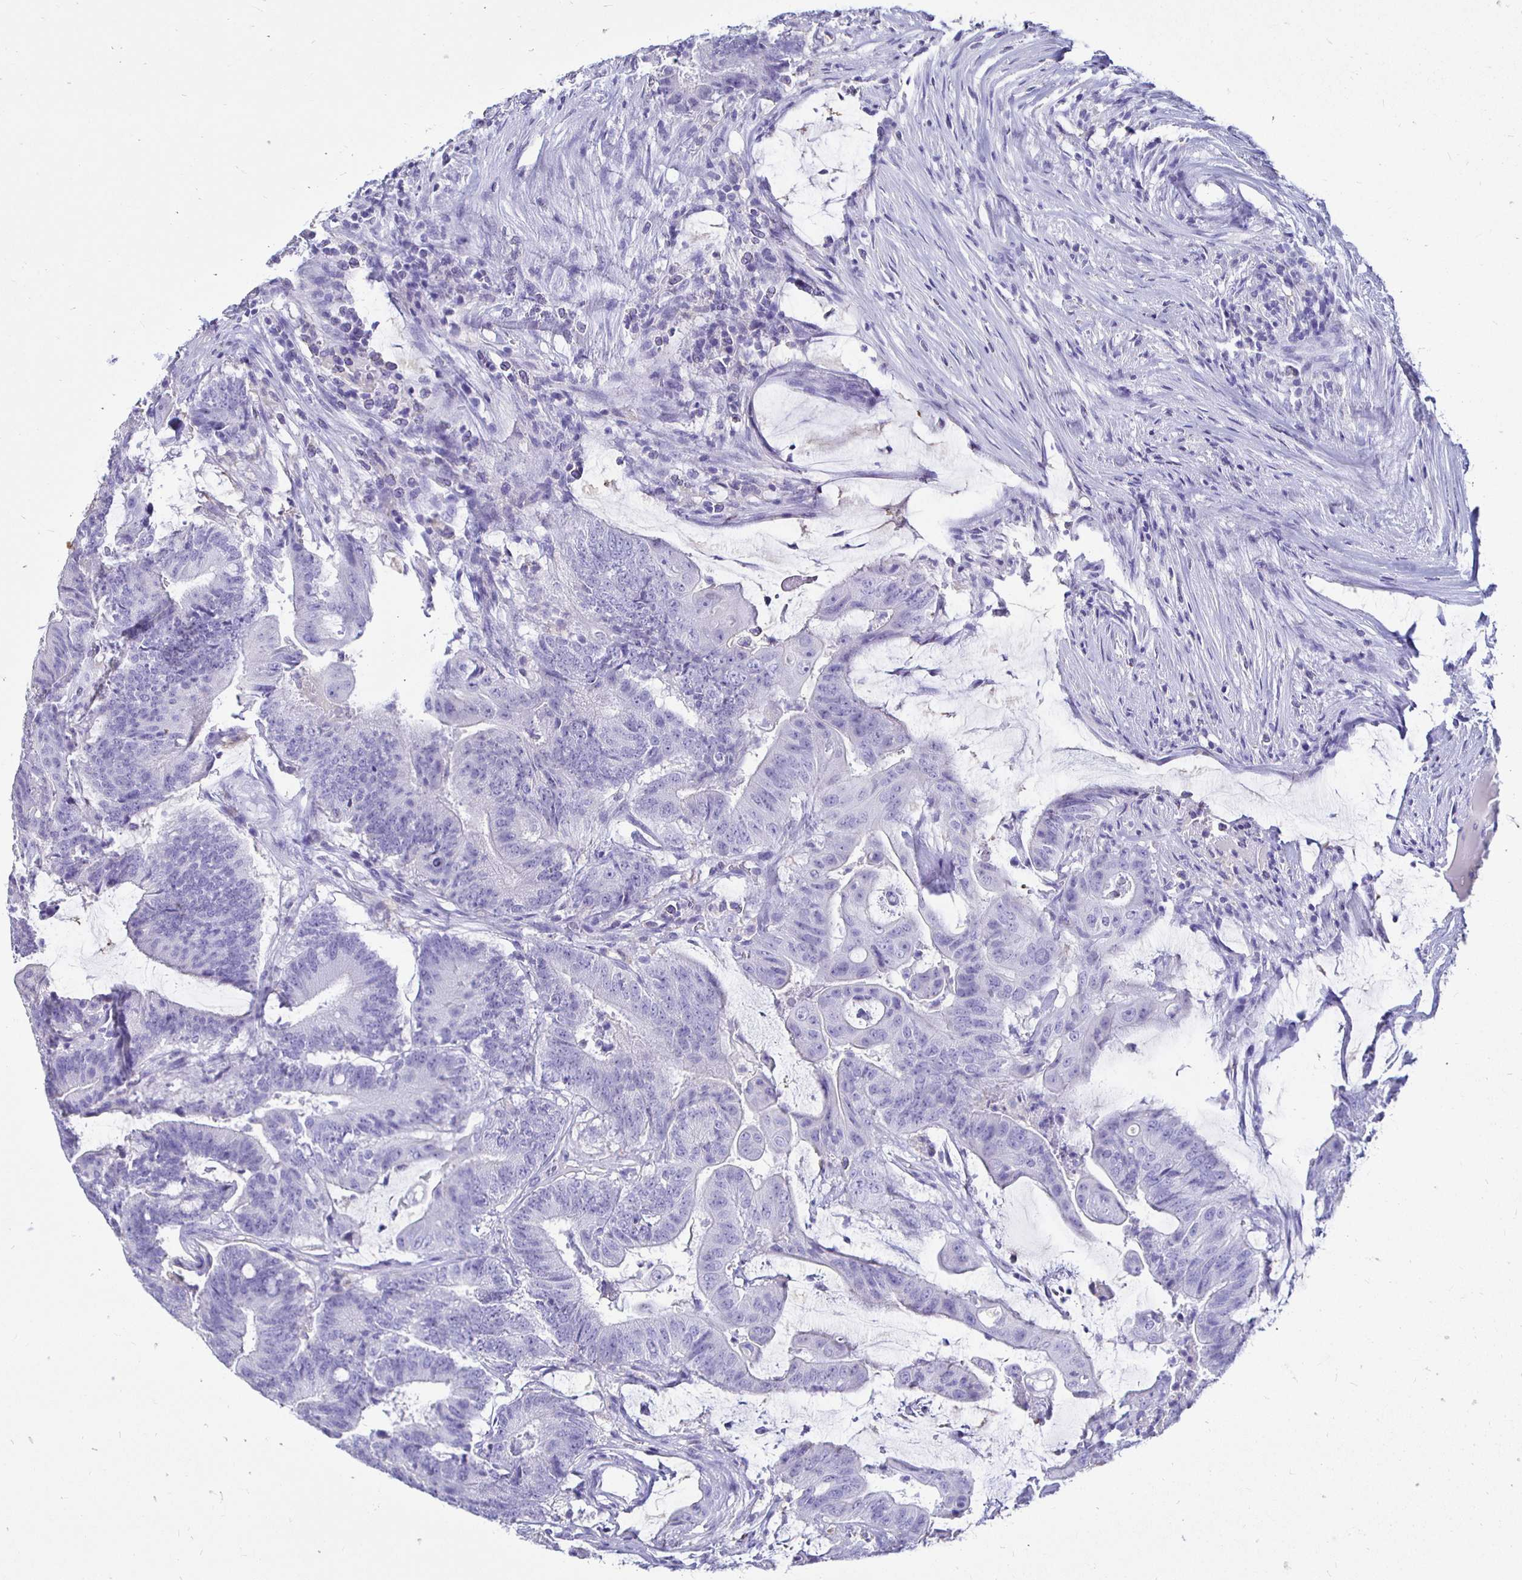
{"staining": {"intensity": "negative", "quantity": "none", "location": "none"}, "tissue": "colorectal cancer", "cell_type": "Tumor cells", "image_type": "cancer", "snomed": [{"axis": "morphology", "description": "Adenocarcinoma, NOS"}, {"axis": "topography", "description": "Colon"}], "caption": "Adenocarcinoma (colorectal) stained for a protein using immunohistochemistry demonstrates no positivity tumor cells.", "gene": "UMOD", "patient": {"sex": "female", "age": 43}}